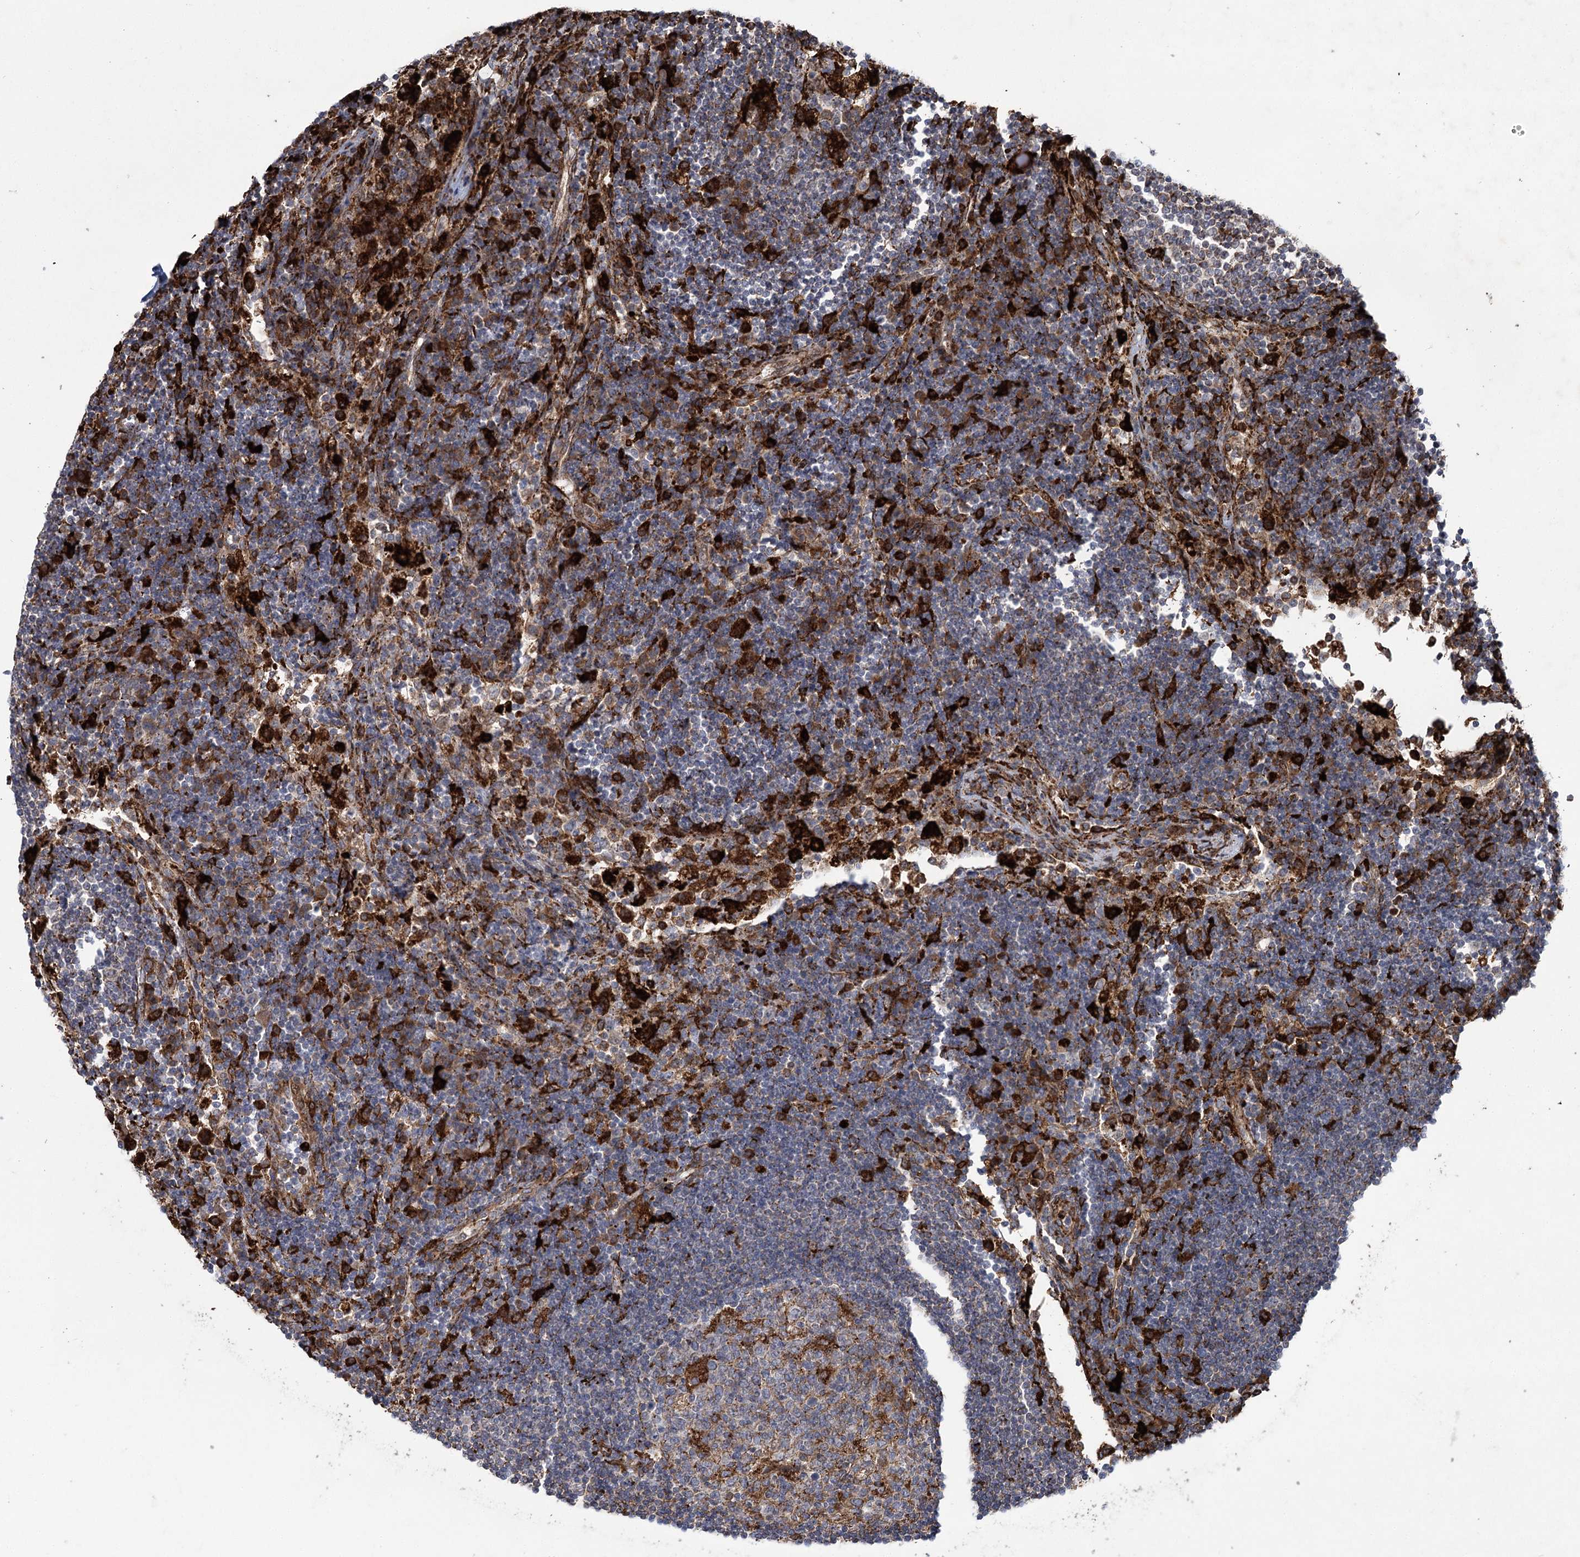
{"staining": {"intensity": "moderate", "quantity": "<25%", "location": "cytoplasmic/membranous"}, "tissue": "lymph node", "cell_type": "Germinal center cells", "image_type": "normal", "snomed": [{"axis": "morphology", "description": "Normal tissue, NOS"}, {"axis": "topography", "description": "Lymph node"}], "caption": "Lymph node stained with DAB IHC shows low levels of moderate cytoplasmic/membranous expression in approximately <25% of germinal center cells. The staining was performed using DAB, with brown indicating positive protein expression. Nuclei are stained blue with hematoxylin.", "gene": "DCUN1D4", "patient": {"sex": "female", "age": 53}}